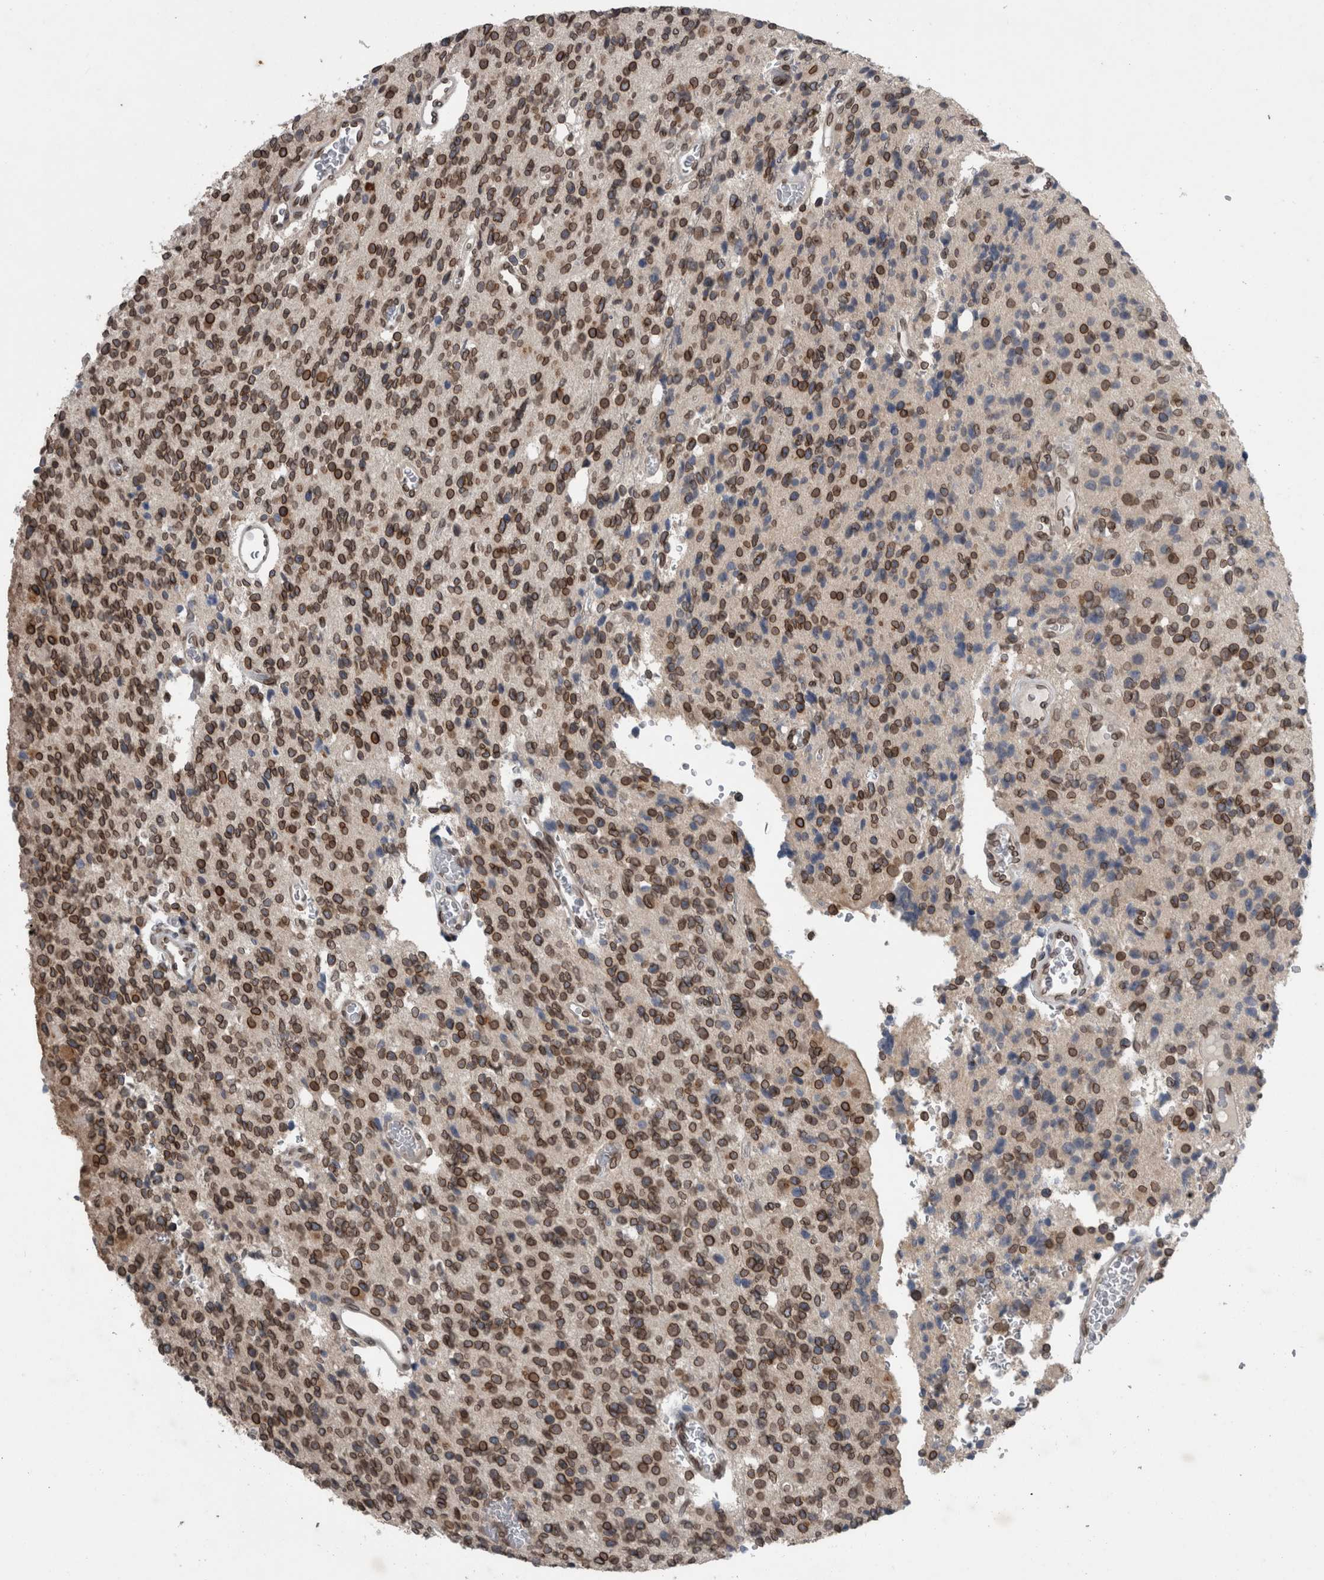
{"staining": {"intensity": "strong", "quantity": ">75%", "location": "cytoplasmic/membranous,nuclear"}, "tissue": "glioma", "cell_type": "Tumor cells", "image_type": "cancer", "snomed": [{"axis": "morphology", "description": "Glioma, malignant, High grade"}, {"axis": "topography", "description": "Brain"}], "caption": "Immunohistochemistry (IHC) photomicrograph of glioma stained for a protein (brown), which reveals high levels of strong cytoplasmic/membranous and nuclear staining in about >75% of tumor cells.", "gene": "RANBP2", "patient": {"sex": "male", "age": 34}}